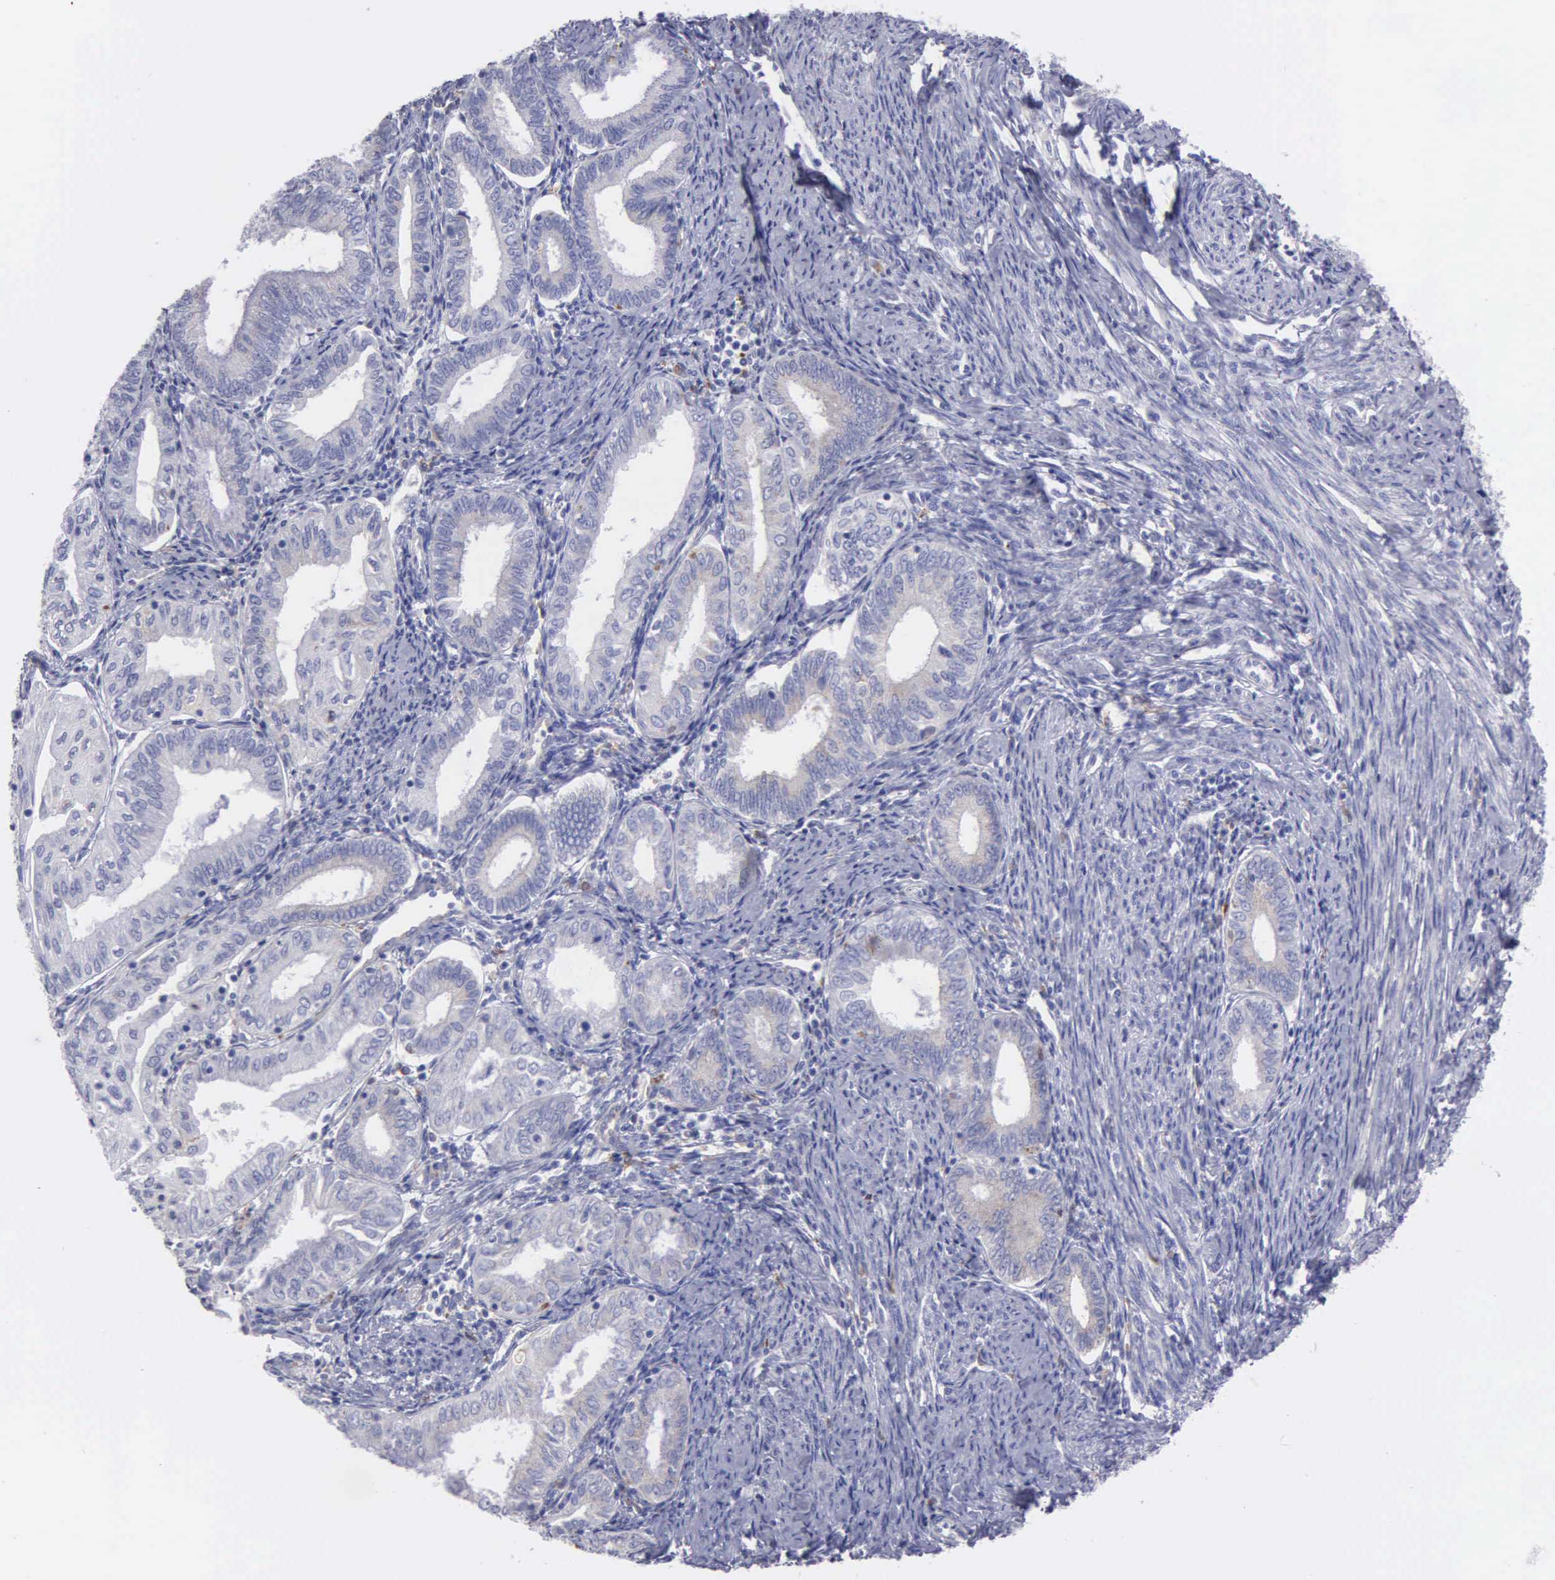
{"staining": {"intensity": "weak", "quantity": "<25%", "location": "cytoplasmic/membranous"}, "tissue": "endometrial cancer", "cell_type": "Tumor cells", "image_type": "cancer", "snomed": [{"axis": "morphology", "description": "Adenocarcinoma, NOS"}, {"axis": "topography", "description": "Endometrium"}], "caption": "There is no significant expression in tumor cells of endometrial cancer.", "gene": "TYRP1", "patient": {"sex": "female", "age": 55}}